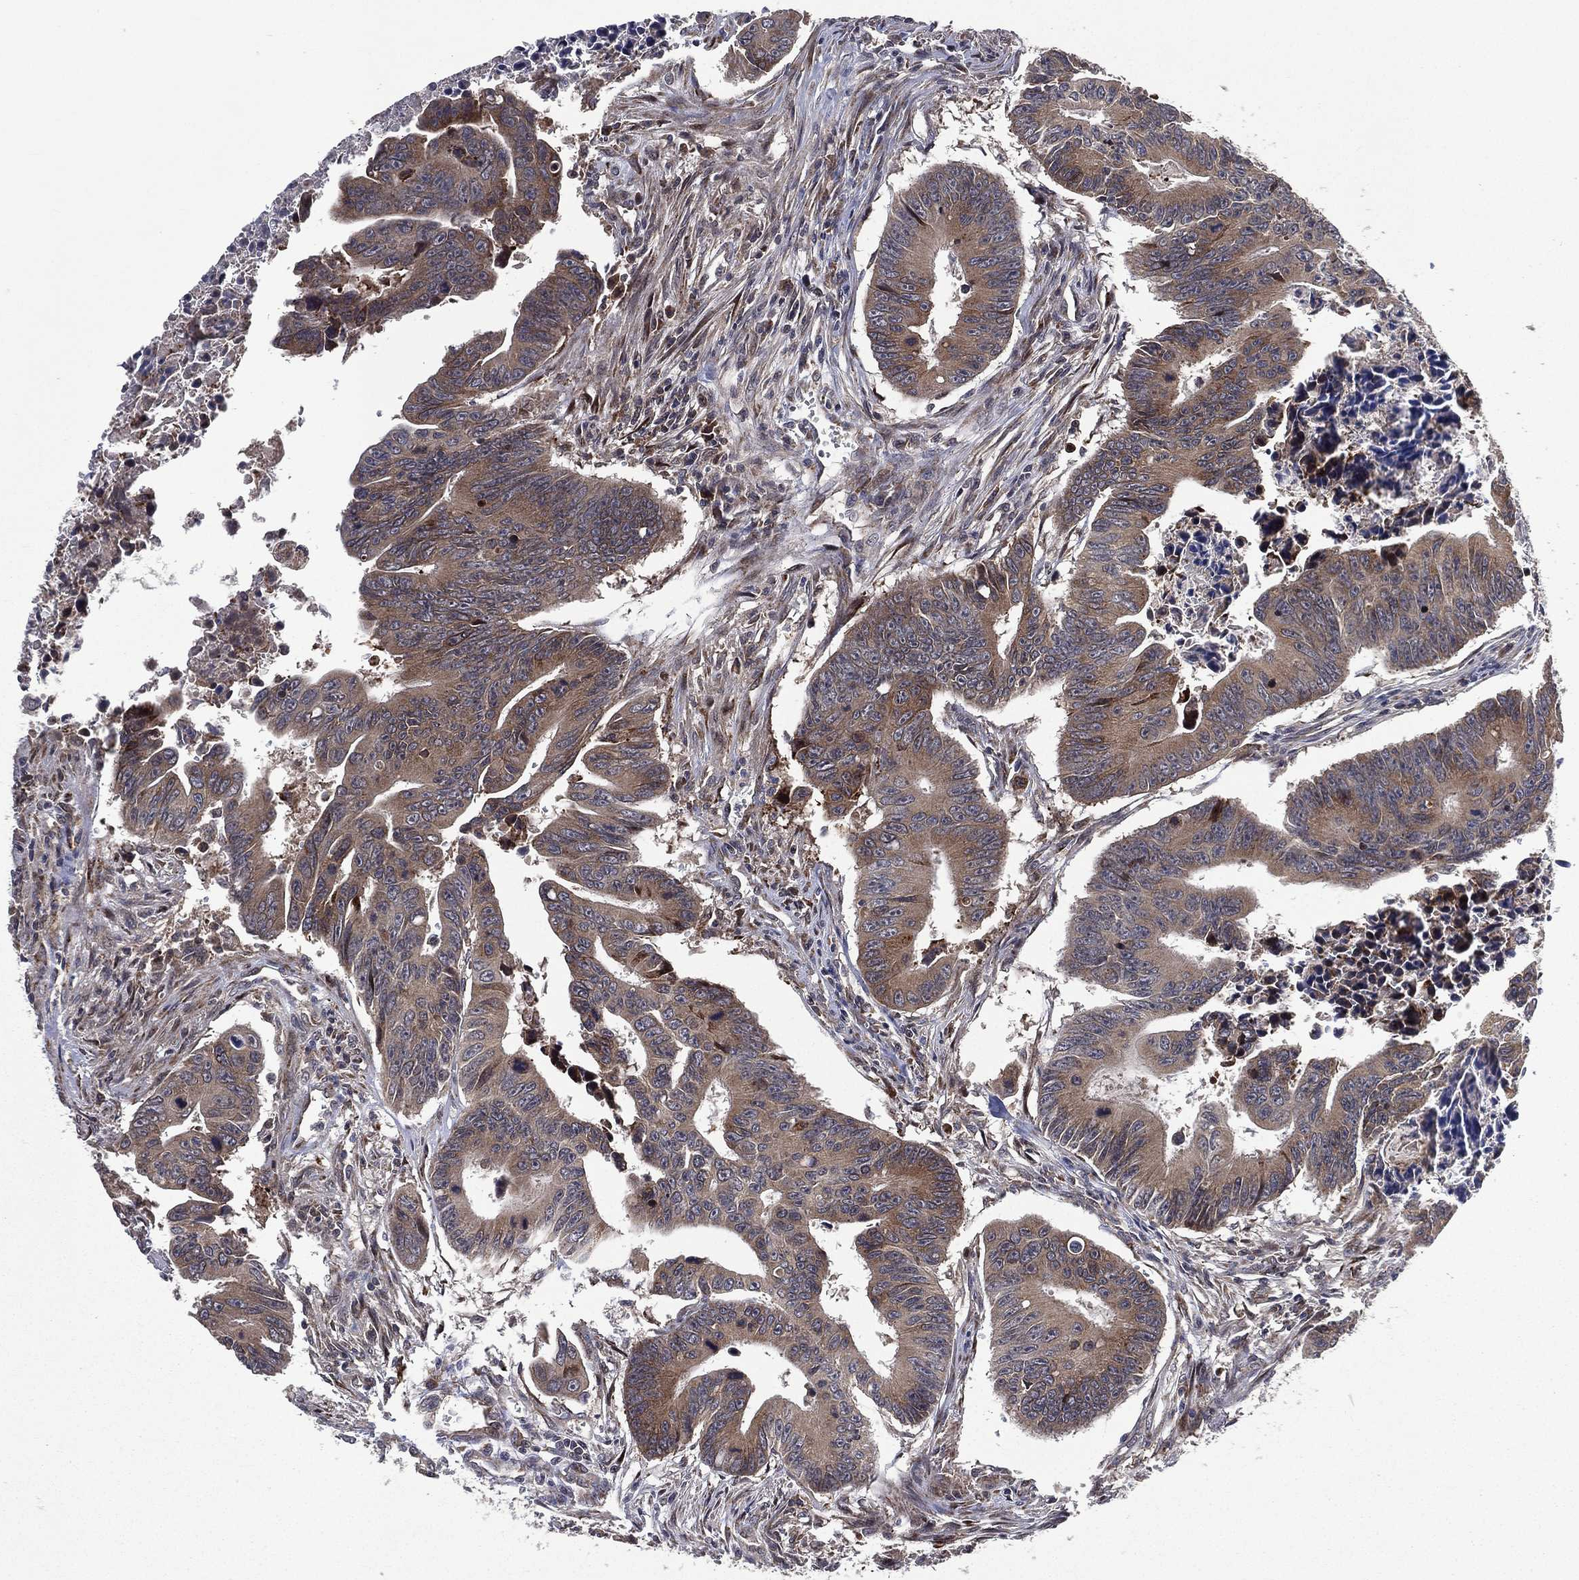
{"staining": {"intensity": "strong", "quantity": "25%-75%", "location": "cytoplasmic/membranous"}, "tissue": "colorectal cancer", "cell_type": "Tumor cells", "image_type": "cancer", "snomed": [{"axis": "morphology", "description": "Adenocarcinoma, NOS"}, {"axis": "topography", "description": "Colon"}], "caption": "Immunohistochemical staining of colorectal adenocarcinoma shows strong cytoplasmic/membranous protein positivity in approximately 25%-75% of tumor cells.", "gene": "RAB11FIP4", "patient": {"sex": "female", "age": 87}}